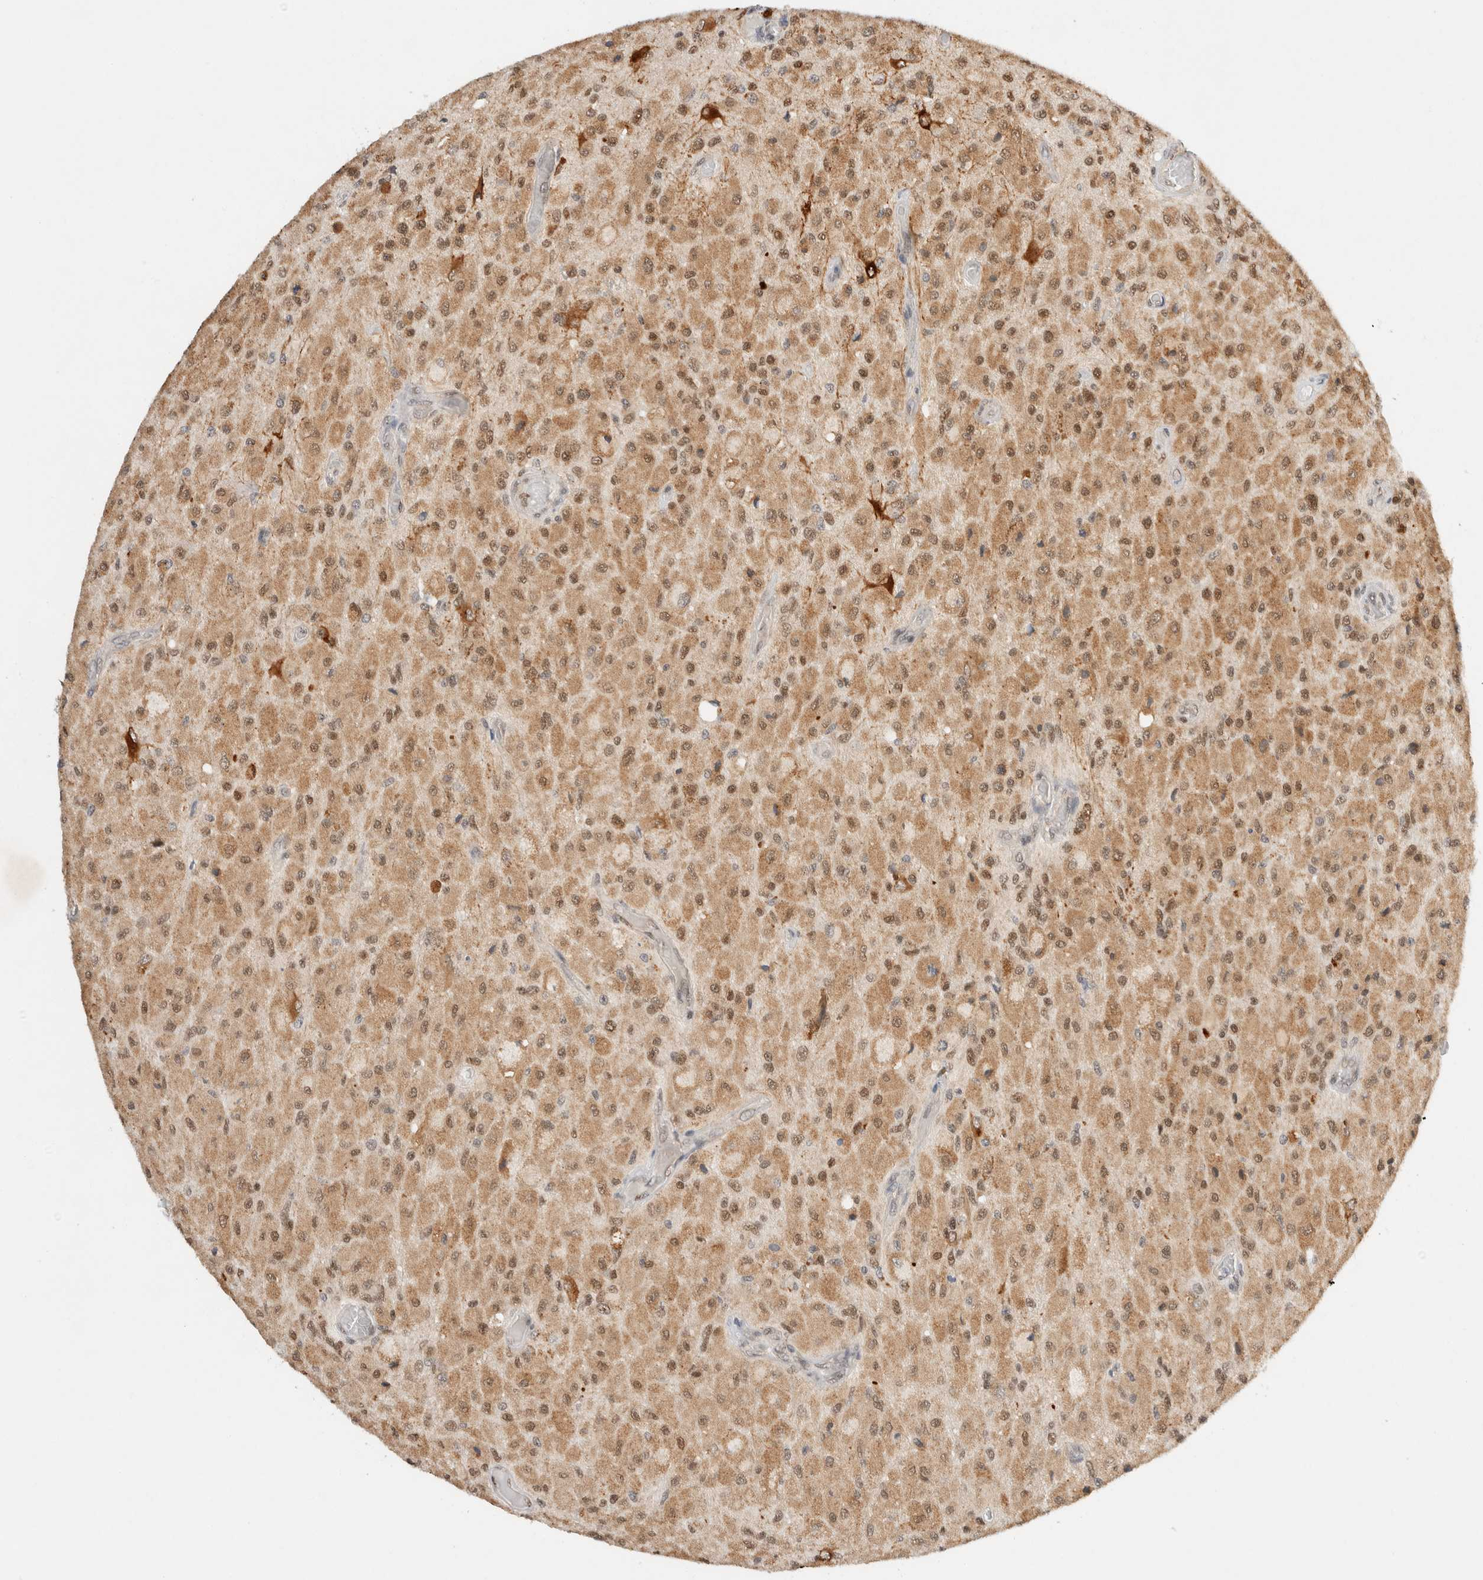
{"staining": {"intensity": "moderate", "quantity": ">75%", "location": "cytoplasmic/membranous,nuclear"}, "tissue": "glioma", "cell_type": "Tumor cells", "image_type": "cancer", "snomed": [{"axis": "morphology", "description": "Normal tissue, NOS"}, {"axis": "morphology", "description": "Glioma, malignant, High grade"}, {"axis": "topography", "description": "Cerebral cortex"}], "caption": "Tumor cells show moderate cytoplasmic/membranous and nuclear staining in about >75% of cells in glioma.", "gene": "GTF2I", "patient": {"sex": "male", "age": 77}}